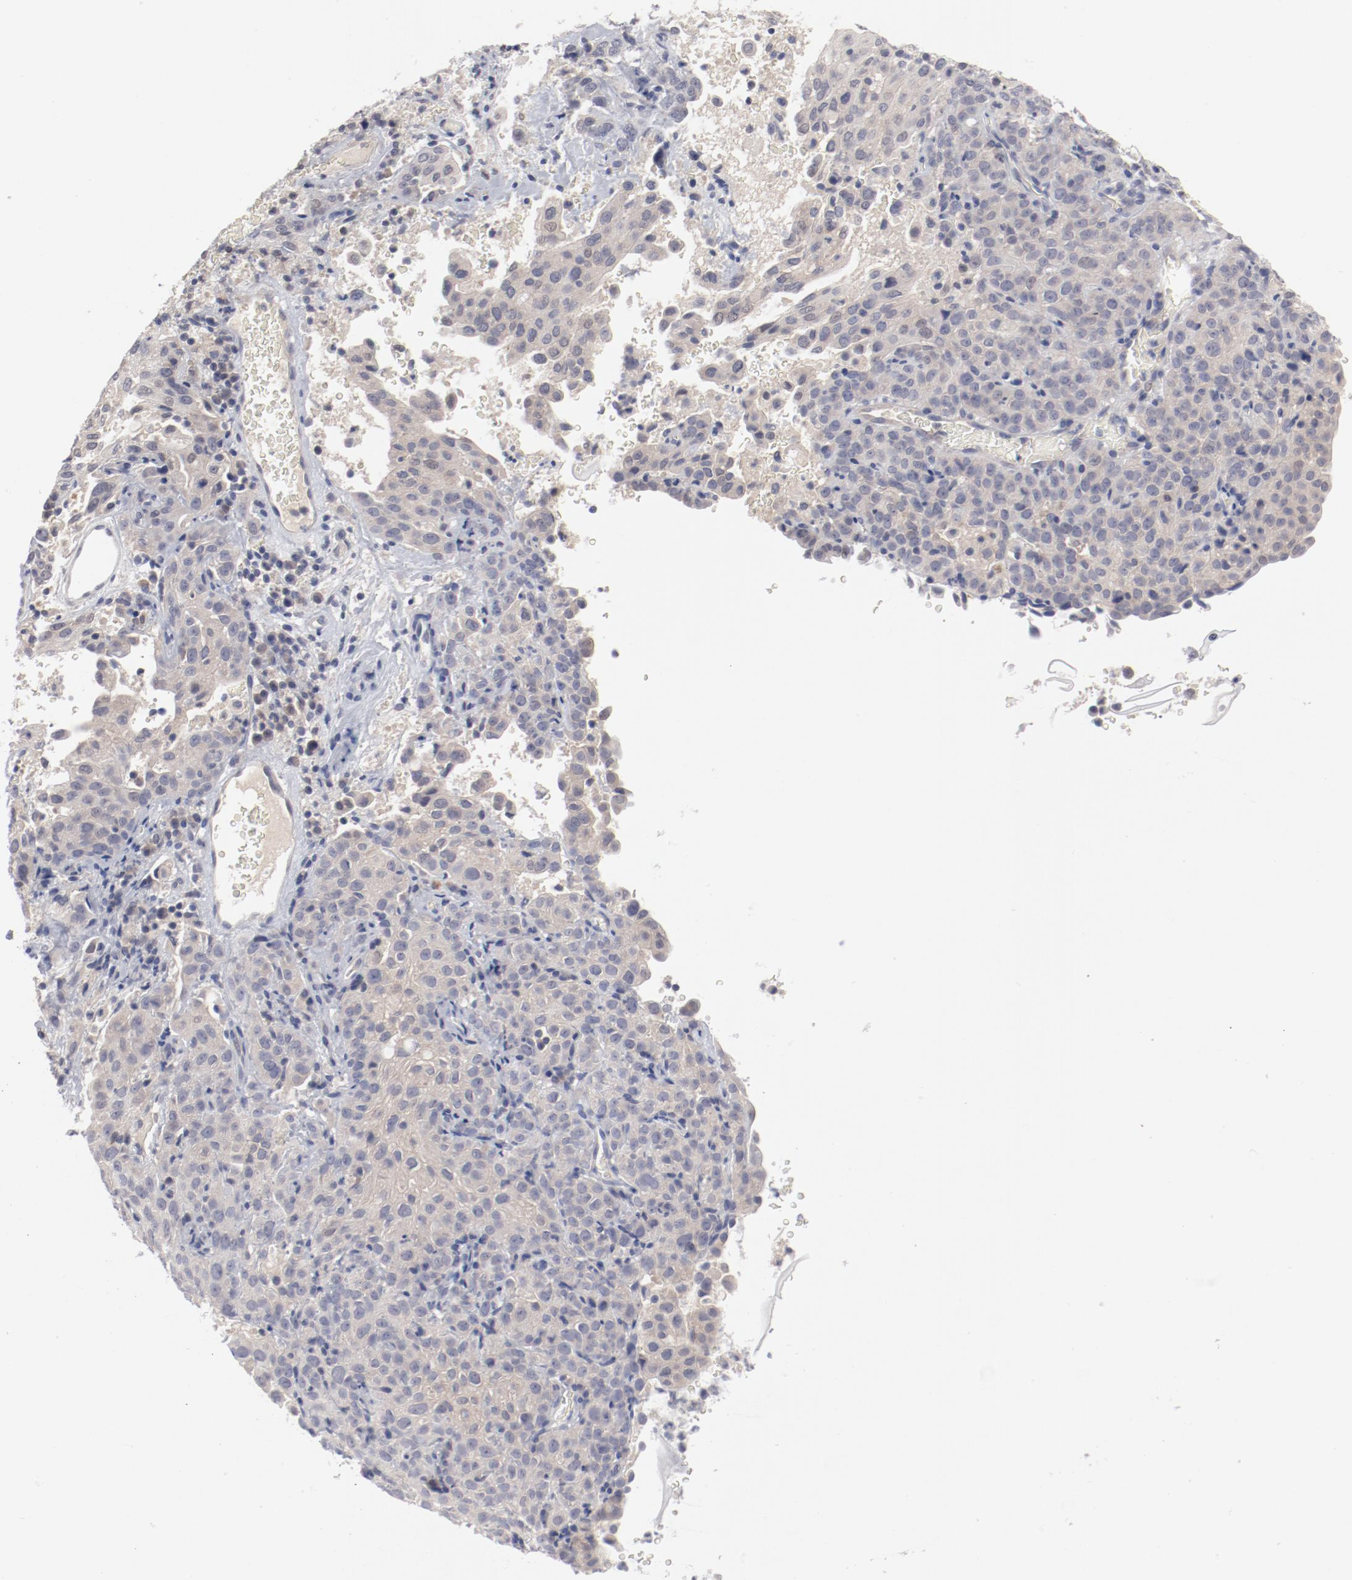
{"staining": {"intensity": "negative", "quantity": "none", "location": "none"}, "tissue": "cervical cancer", "cell_type": "Tumor cells", "image_type": "cancer", "snomed": [{"axis": "morphology", "description": "Squamous cell carcinoma, NOS"}, {"axis": "topography", "description": "Cervix"}], "caption": "Immunohistochemistry histopathology image of neoplastic tissue: cervical cancer (squamous cell carcinoma) stained with DAB (3,3'-diaminobenzidine) displays no significant protein staining in tumor cells.", "gene": "SH3BGR", "patient": {"sex": "female", "age": 41}}